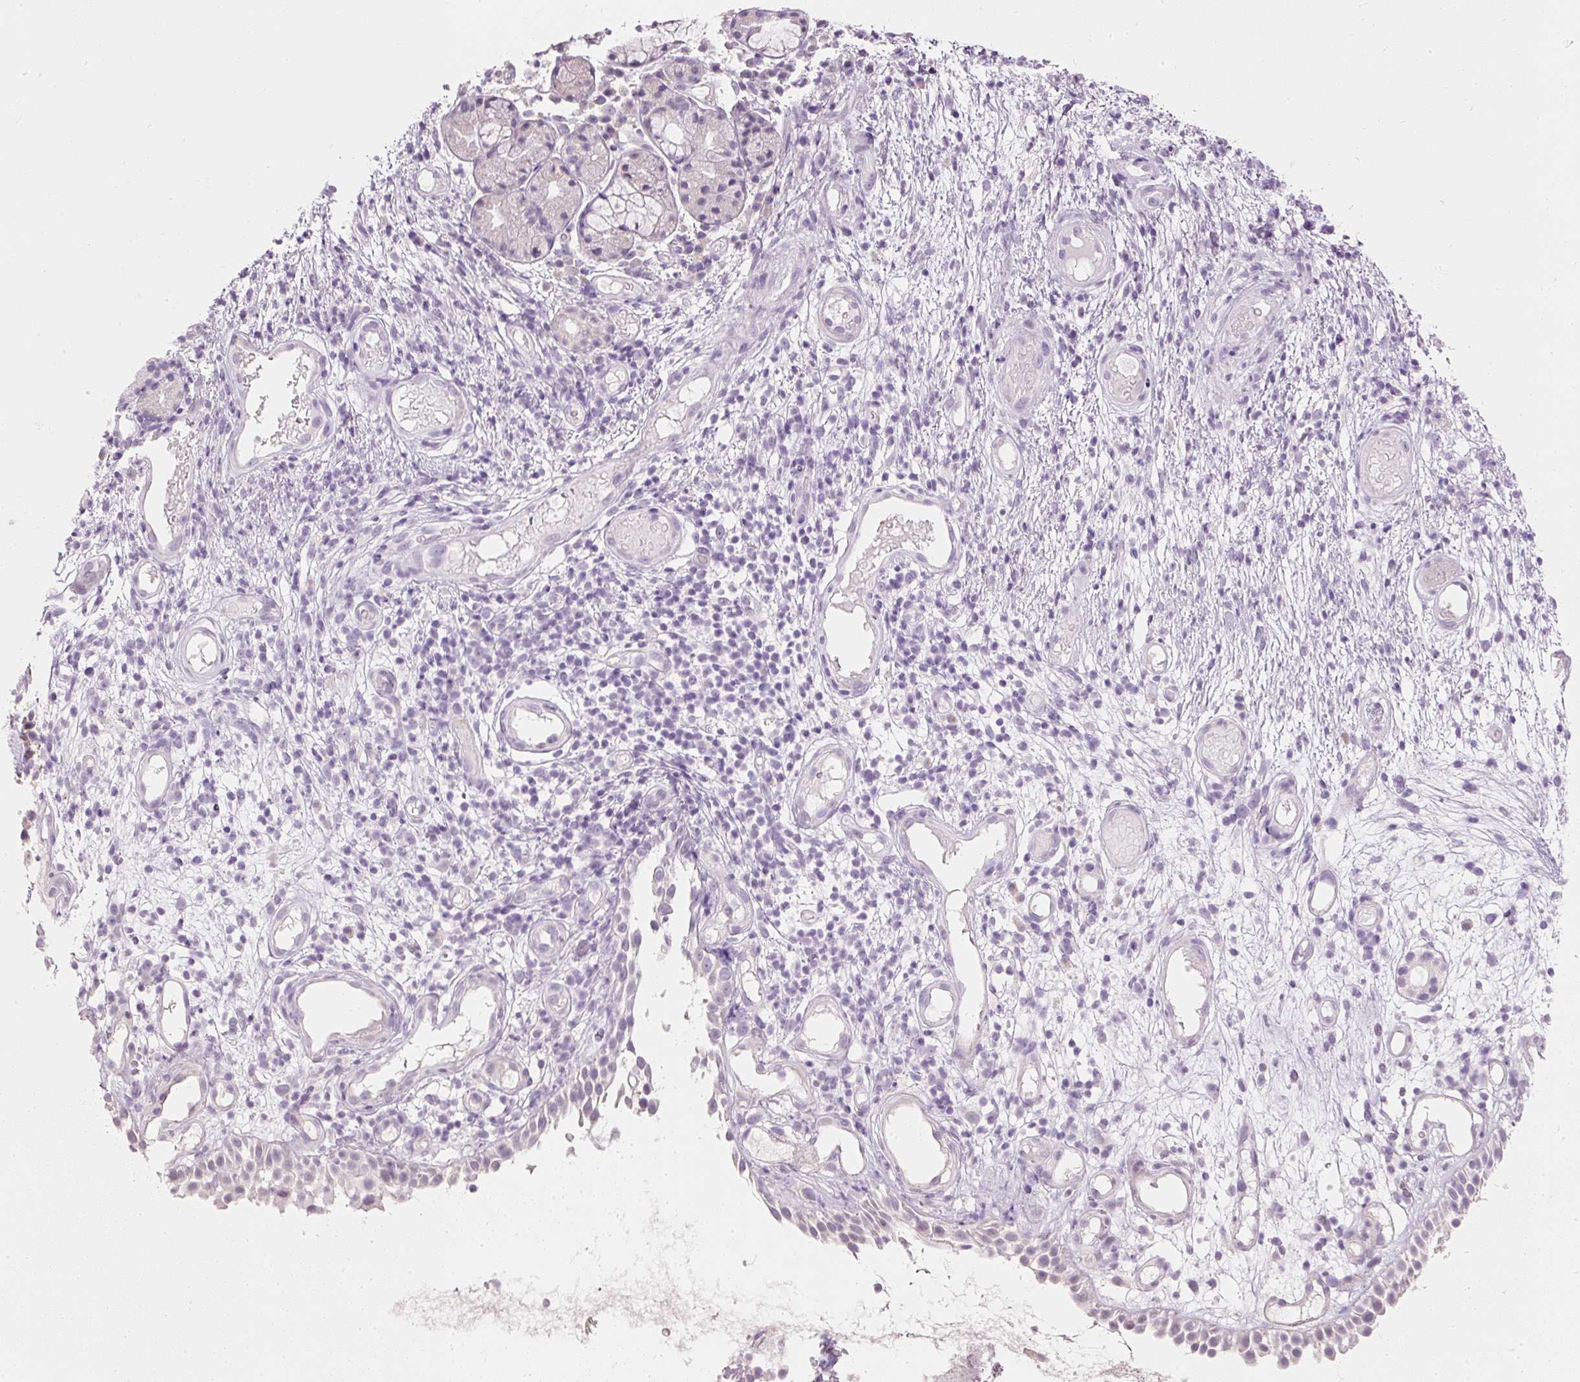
{"staining": {"intensity": "weak", "quantity": "<25%", "location": "cytoplasmic/membranous"}, "tissue": "nasopharynx", "cell_type": "Respiratory epithelial cells", "image_type": "normal", "snomed": [{"axis": "morphology", "description": "Normal tissue, NOS"}, {"axis": "morphology", "description": "Inflammation, NOS"}, {"axis": "topography", "description": "Nasopharynx"}], "caption": "DAB (3,3'-diaminobenzidine) immunohistochemical staining of unremarkable nasopharynx displays no significant positivity in respiratory epithelial cells.", "gene": "ELAVL3", "patient": {"sex": "male", "age": 54}}